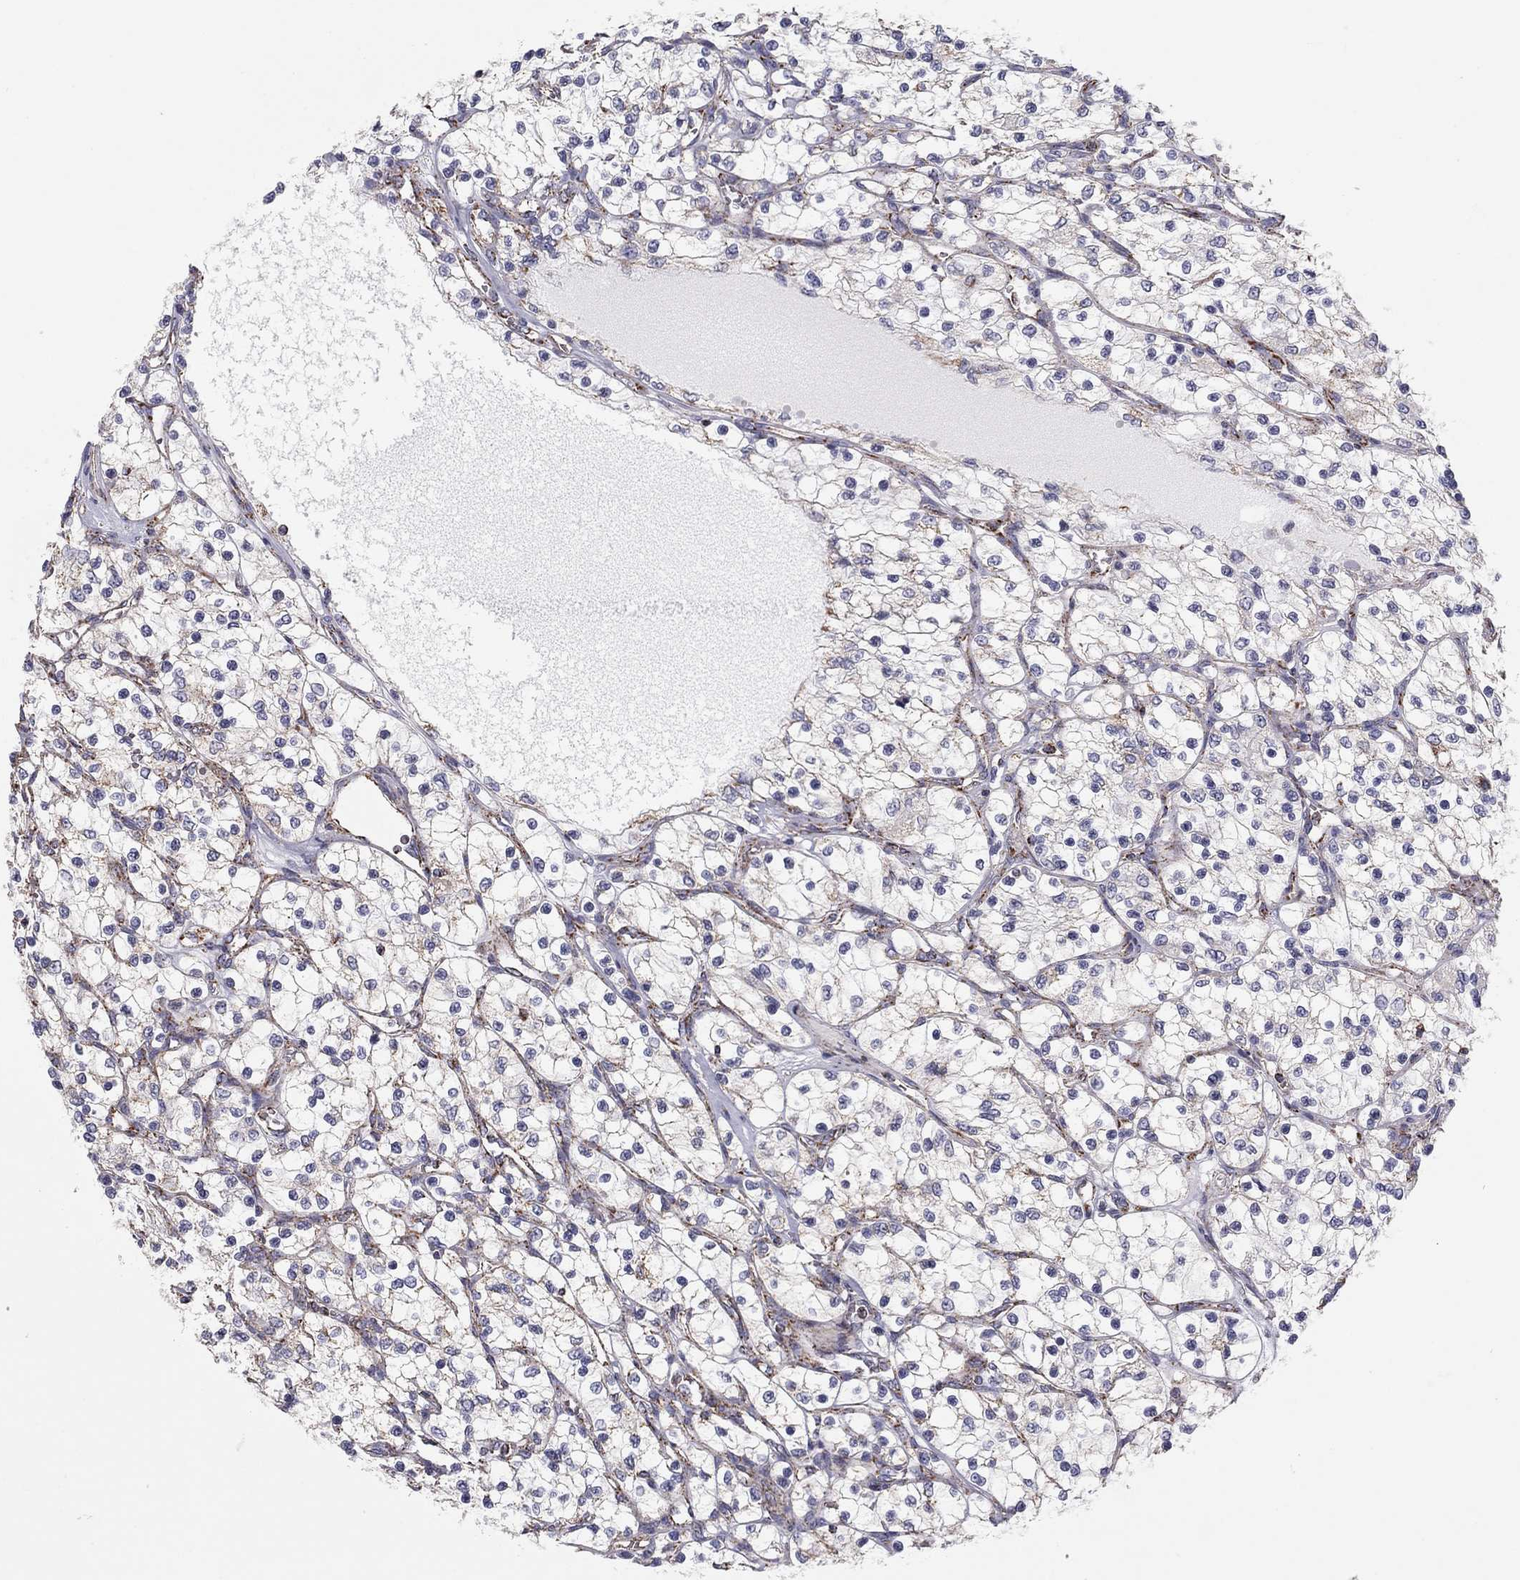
{"staining": {"intensity": "moderate", "quantity": "<25%", "location": "cytoplasmic/membranous"}, "tissue": "renal cancer", "cell_type": "Tumor cells", "image_type": "cancer", "snomed": [{"axis": "morphology", "description": "Adenocarcinoma, NOS"}, {"axis": "topography", "description": "Kidney"}], "caption": "Immunohistochemistry of human renal cancer (adenocarcinoma) shows low levels of moderate cytoplasmic/membranous positivity in approximately <25% of tumor cells. The staining is performed using DAB brown chromogen to label protein expression. The nuclei are counter-stained blue using hematoxylin.", "gene": "NDUFV1", "patient": {"sex": "female", "age": 69}}